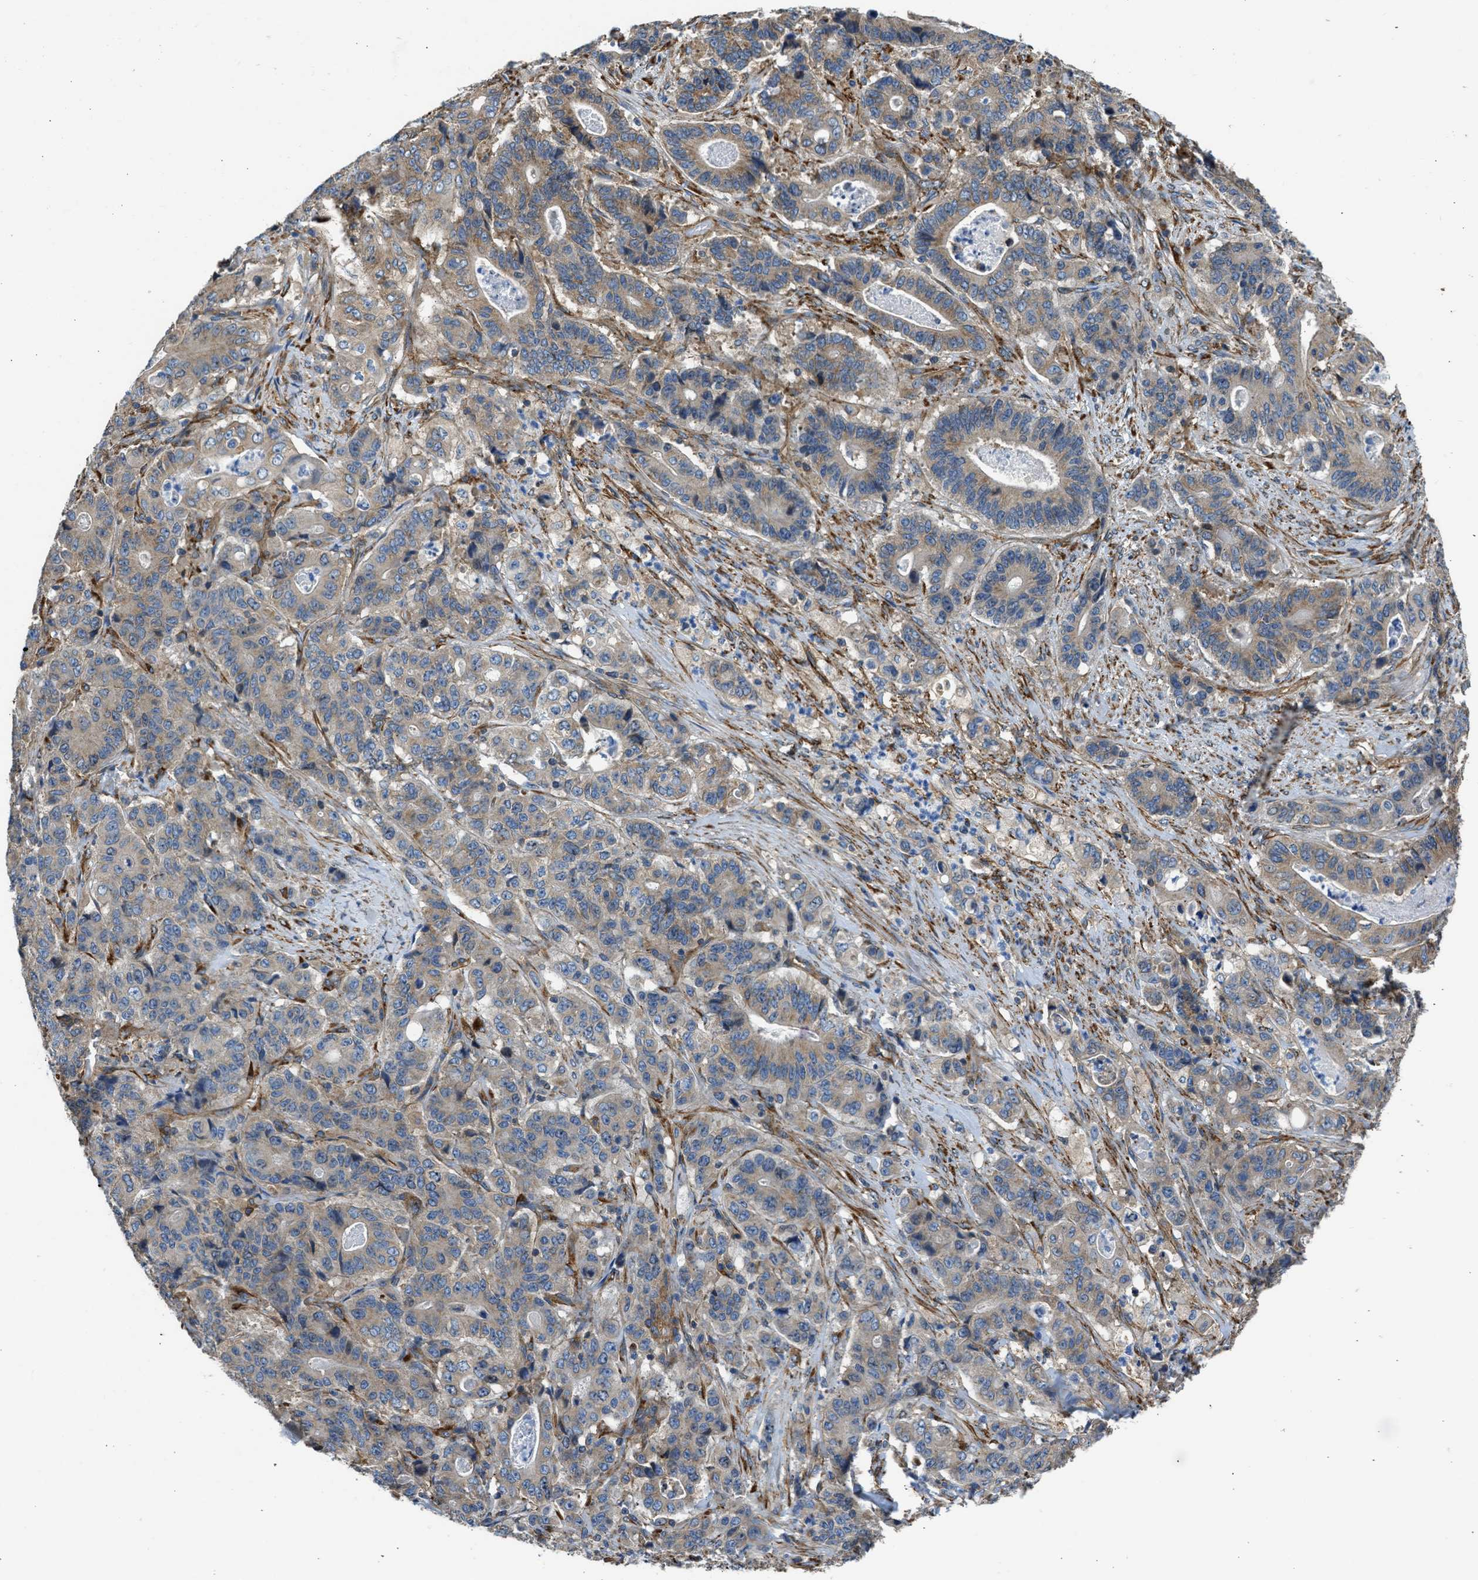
{"staining": {"intensity": "weak", "quantity": ">75%", "location": "cytoplasmic/membranous"}, "tissue": "stomach cancer", "cell_type": "Tumor cells", "image_type": "cancer", "snomed": [{"axis": "morphology", "description": "Adenocarcinoma, NOS"}, {"axis": "topography", "description": "Stomach"}], "caption": "Immunohistochemical staining of human adenocarcinoma (stomach) demonstrates low levels of weak cytoplasmic/membranous protein expression in approximately >75% of tumor cells.", "gene": "SEPTIN2", "patient": {"sex": "female", "age": 73}}